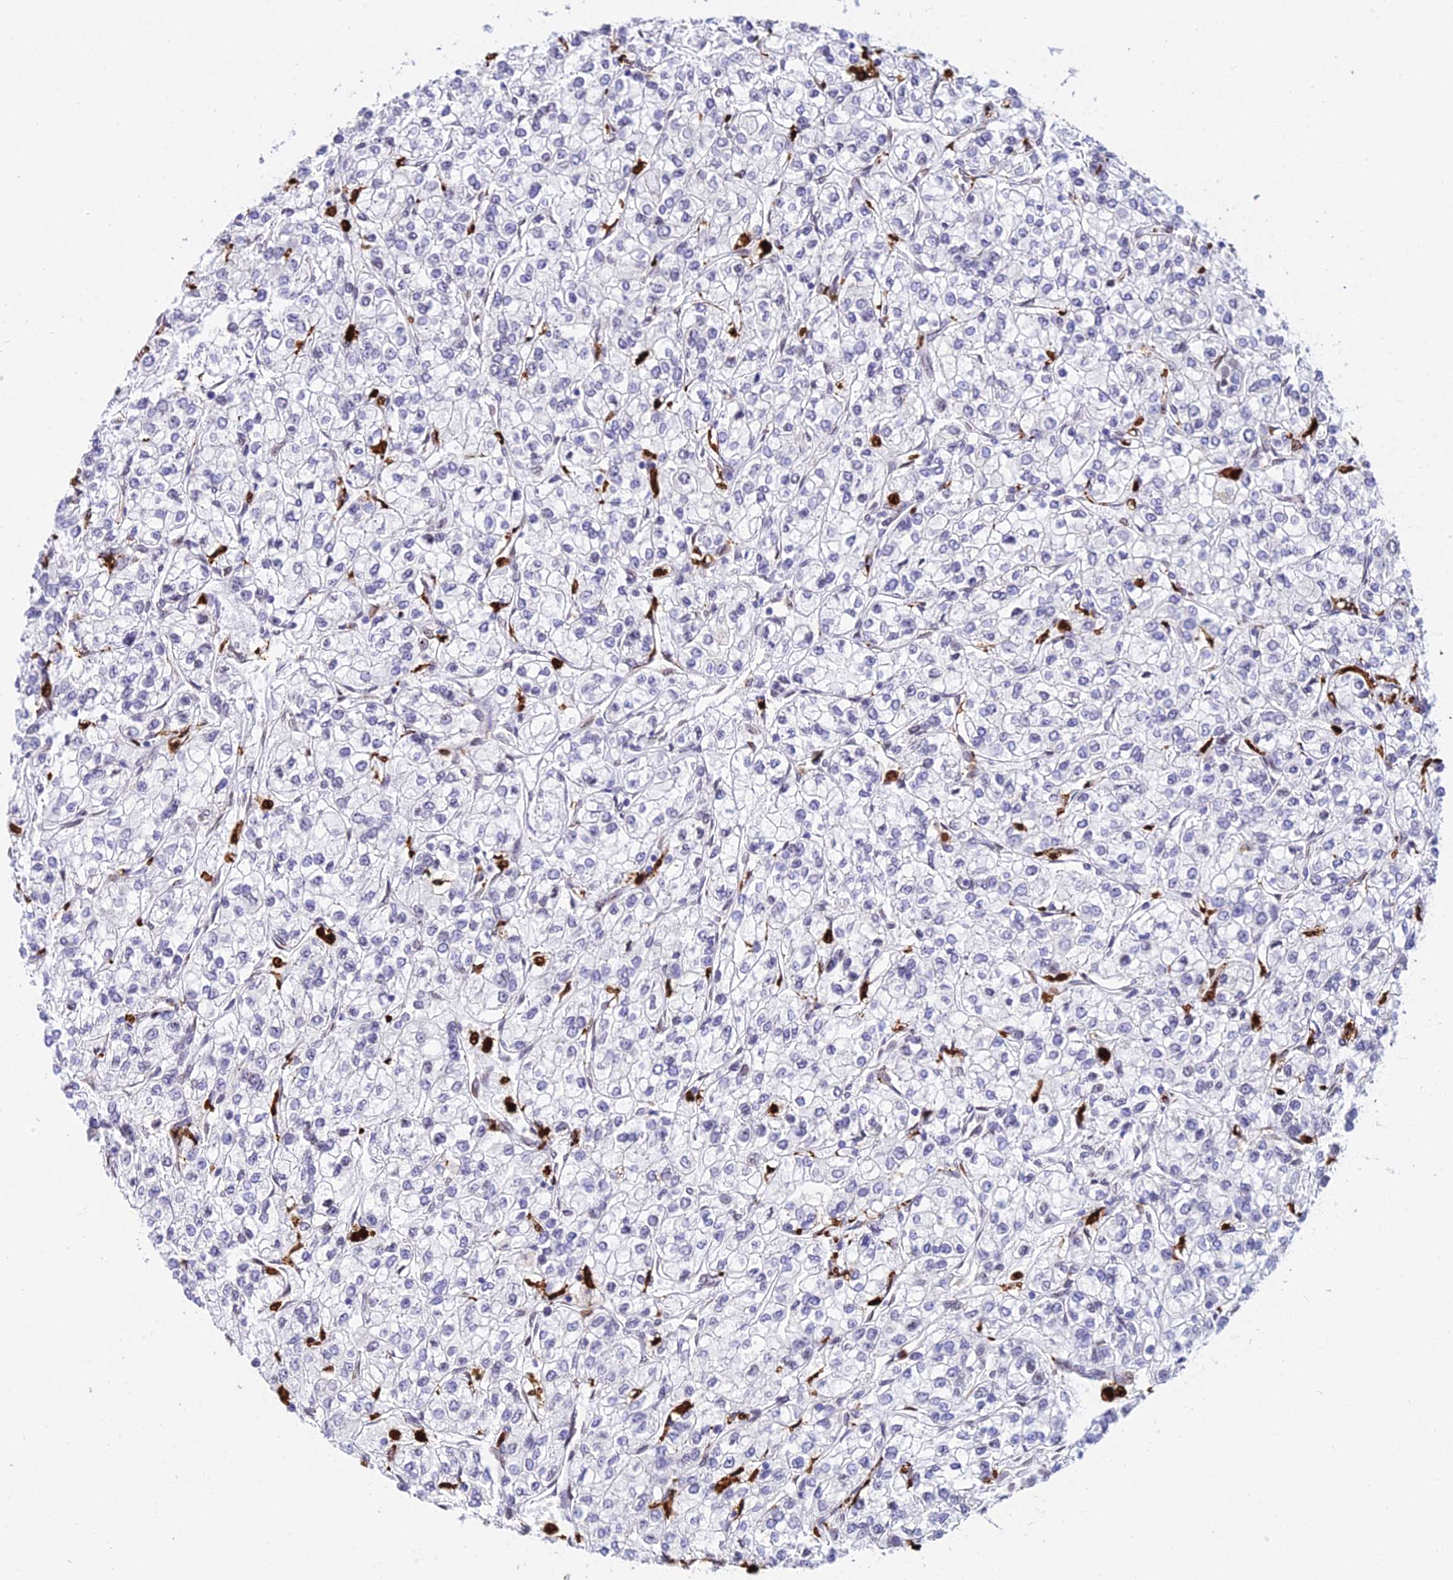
{"staining": {"intensity": "negative", "quantity": "none", "location": "none"}, "tissue": "renal cancer", "cell_type": "Tumor cells", "image_type": "cancer", "snomed": [{"axis": "morphology", "description": "Adenocarcinoma, NOS"}, {"axis": "topography", "description": "Kidney"}], "caption": "The image displays no staining of tumor cells in adenocarcinoma (renal).", "gene": "MCM10", "patient": {"sex": "male", "age": 80}}